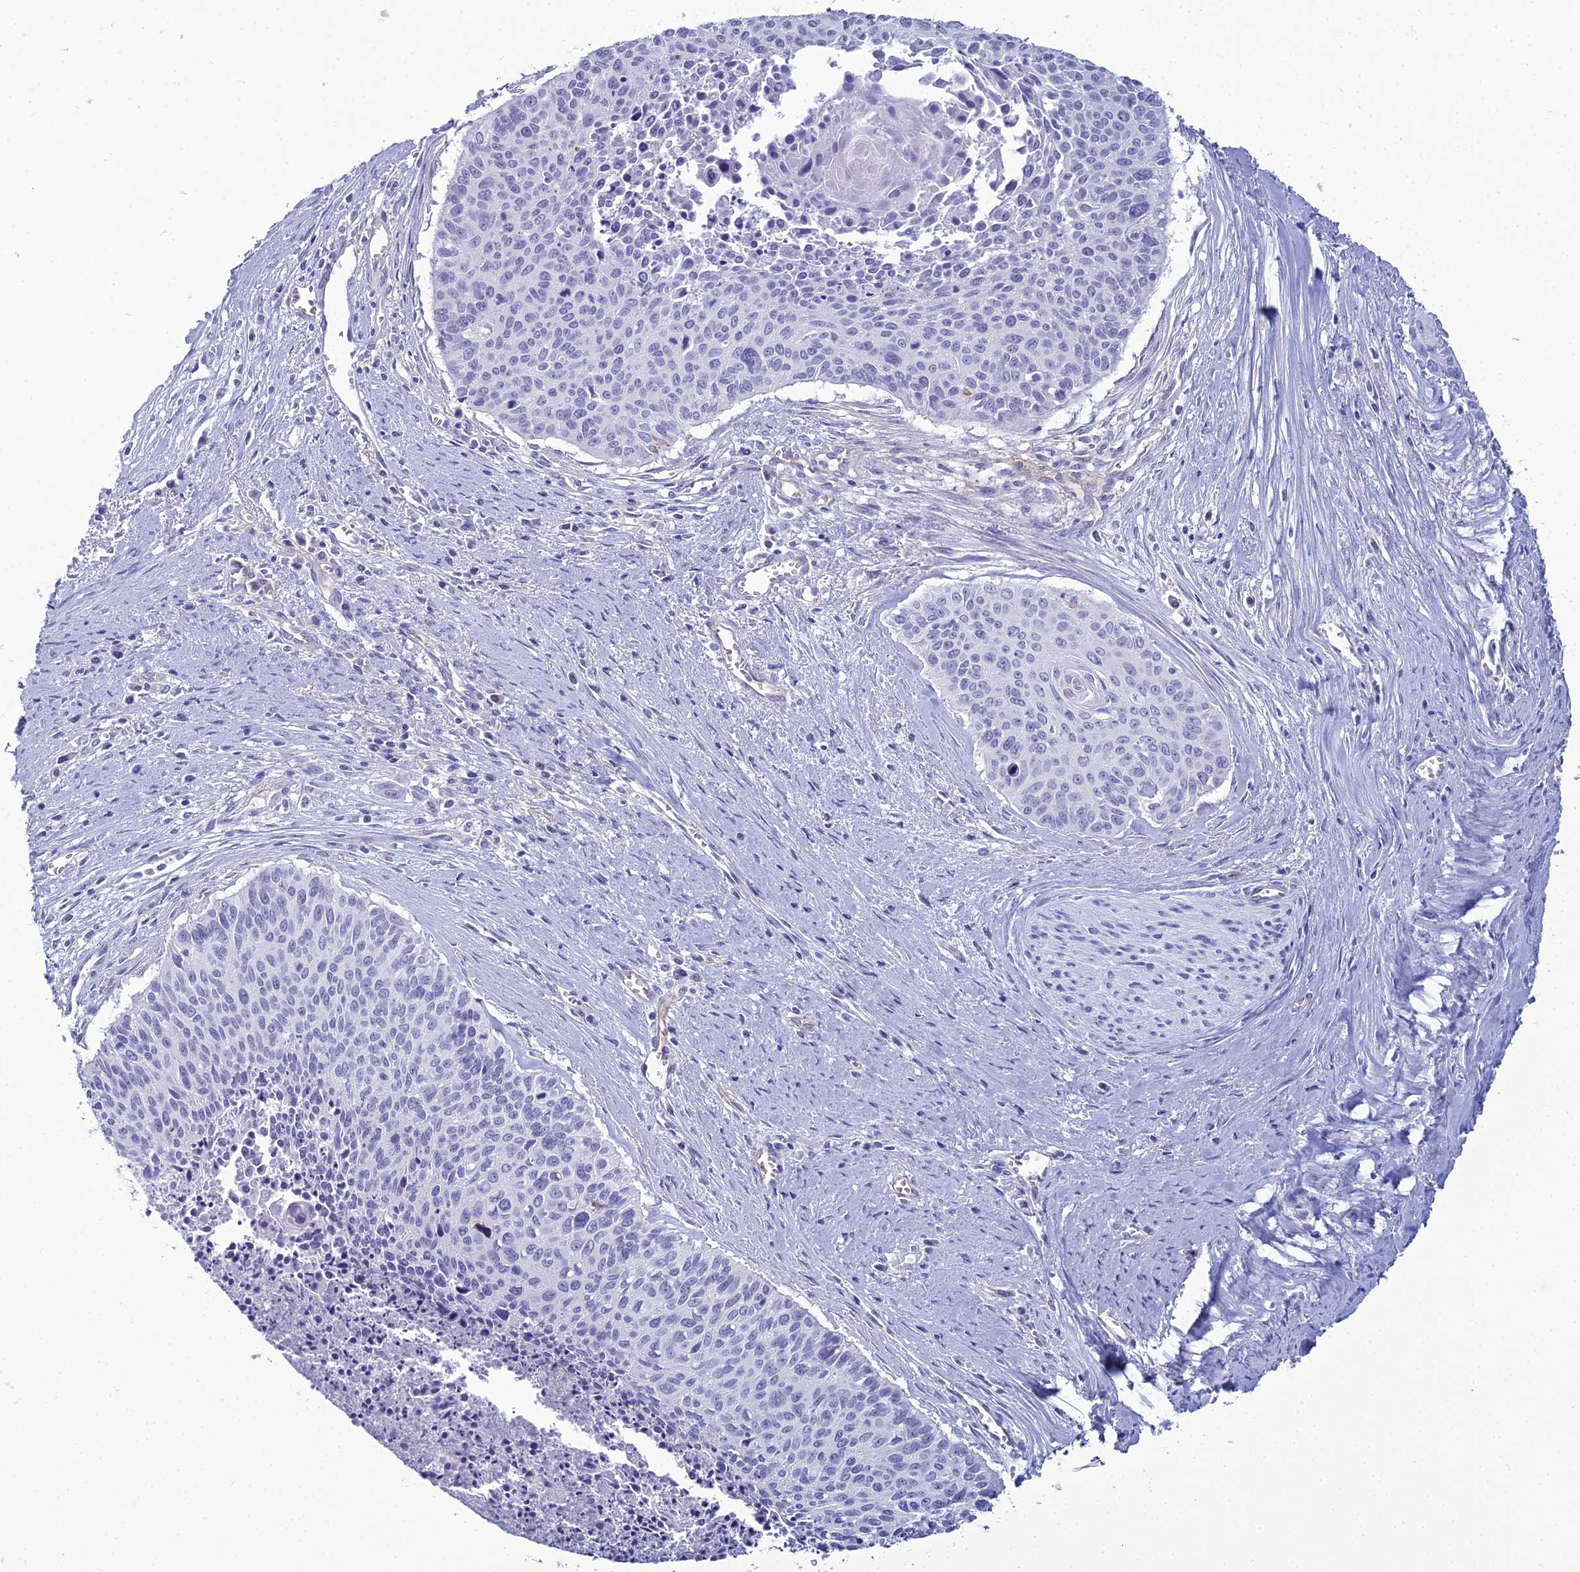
{"staining": {"intensity": "negative", "quantity": "none", "location": "none"}, "tissue": "cervical cancer", "cell_type": "Tumor cells", "image_type": "cancer", "snomed": [{"axis": "morphology", "description": "Squamous cell carcinoma, NOS"}, {"axis": "topography", "description": "Cervix"}], "caption": "Protein analysis of cervical squamous cell carcinoma demonstrates no significant staining in tumor cells. (Stains: DAB (3,3'-diaminobenzidine) immunohistochemistry (IHC) with hematoxylin counter stain, Microscopy: brightfield microscopy at high magnification).", "gene": "ACE", "patient": {"sex": "female", "age": 55}}